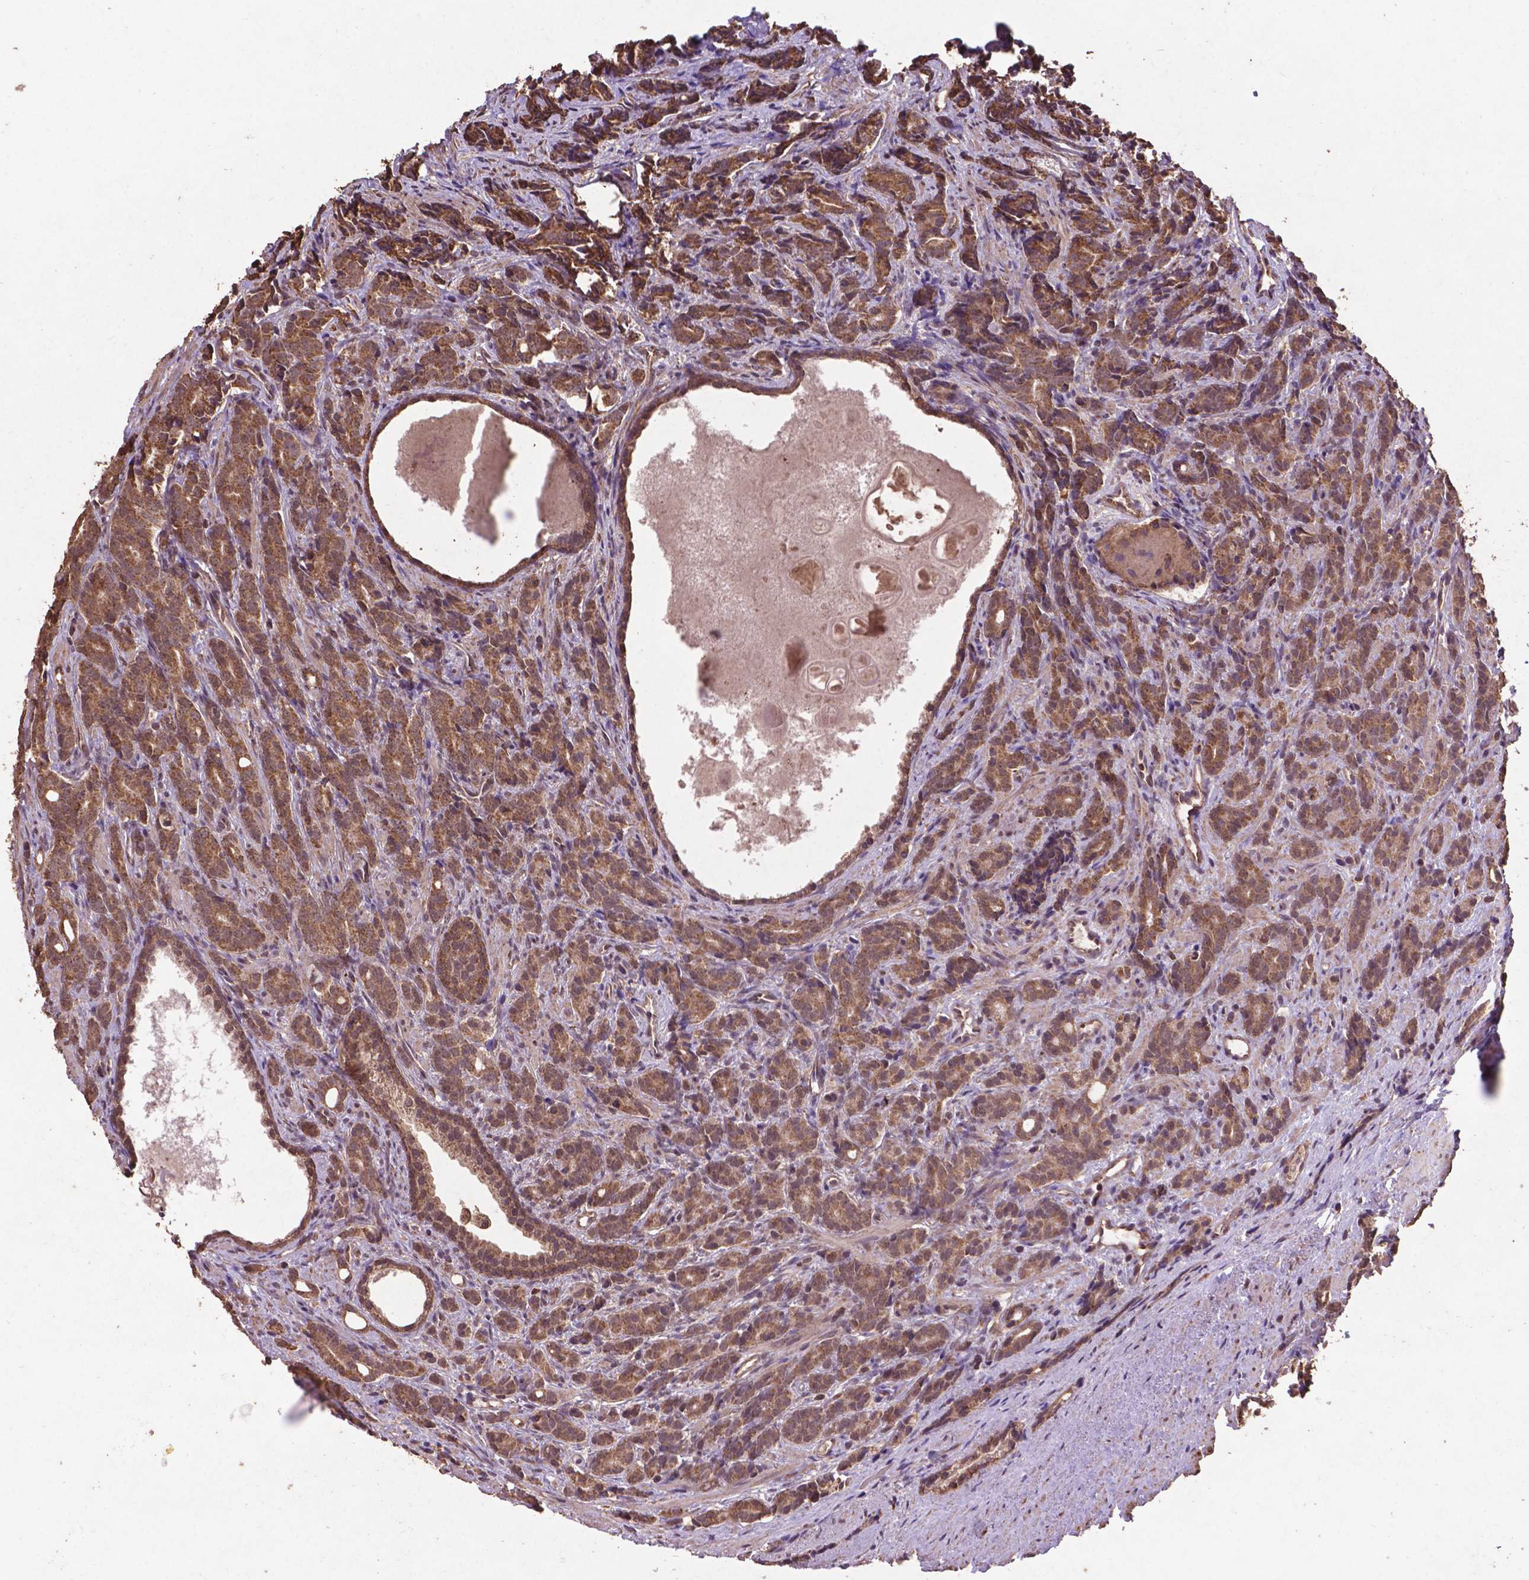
{"staining": {"intensity": "moderate", "quantity": ">75%", "location": "cytoplasmic/membranous"}, "tissue": "prostate cancer", "cell_type": "Tumor cells", "image_type": "cancer", "snomed": [{"axis": "morphology", "description": "Adenocarcinoma, High grade"}, {"axis": "topography", "description": "Prostate"}], "caption": "Immunohistochemical staining of prostate cancer exhibits moderate cytoplasmic/membranous protein expression in approximately >75% of tumor cells.", "gene": "DCAF1", "patient": {"sex": "male", "age": 84}}